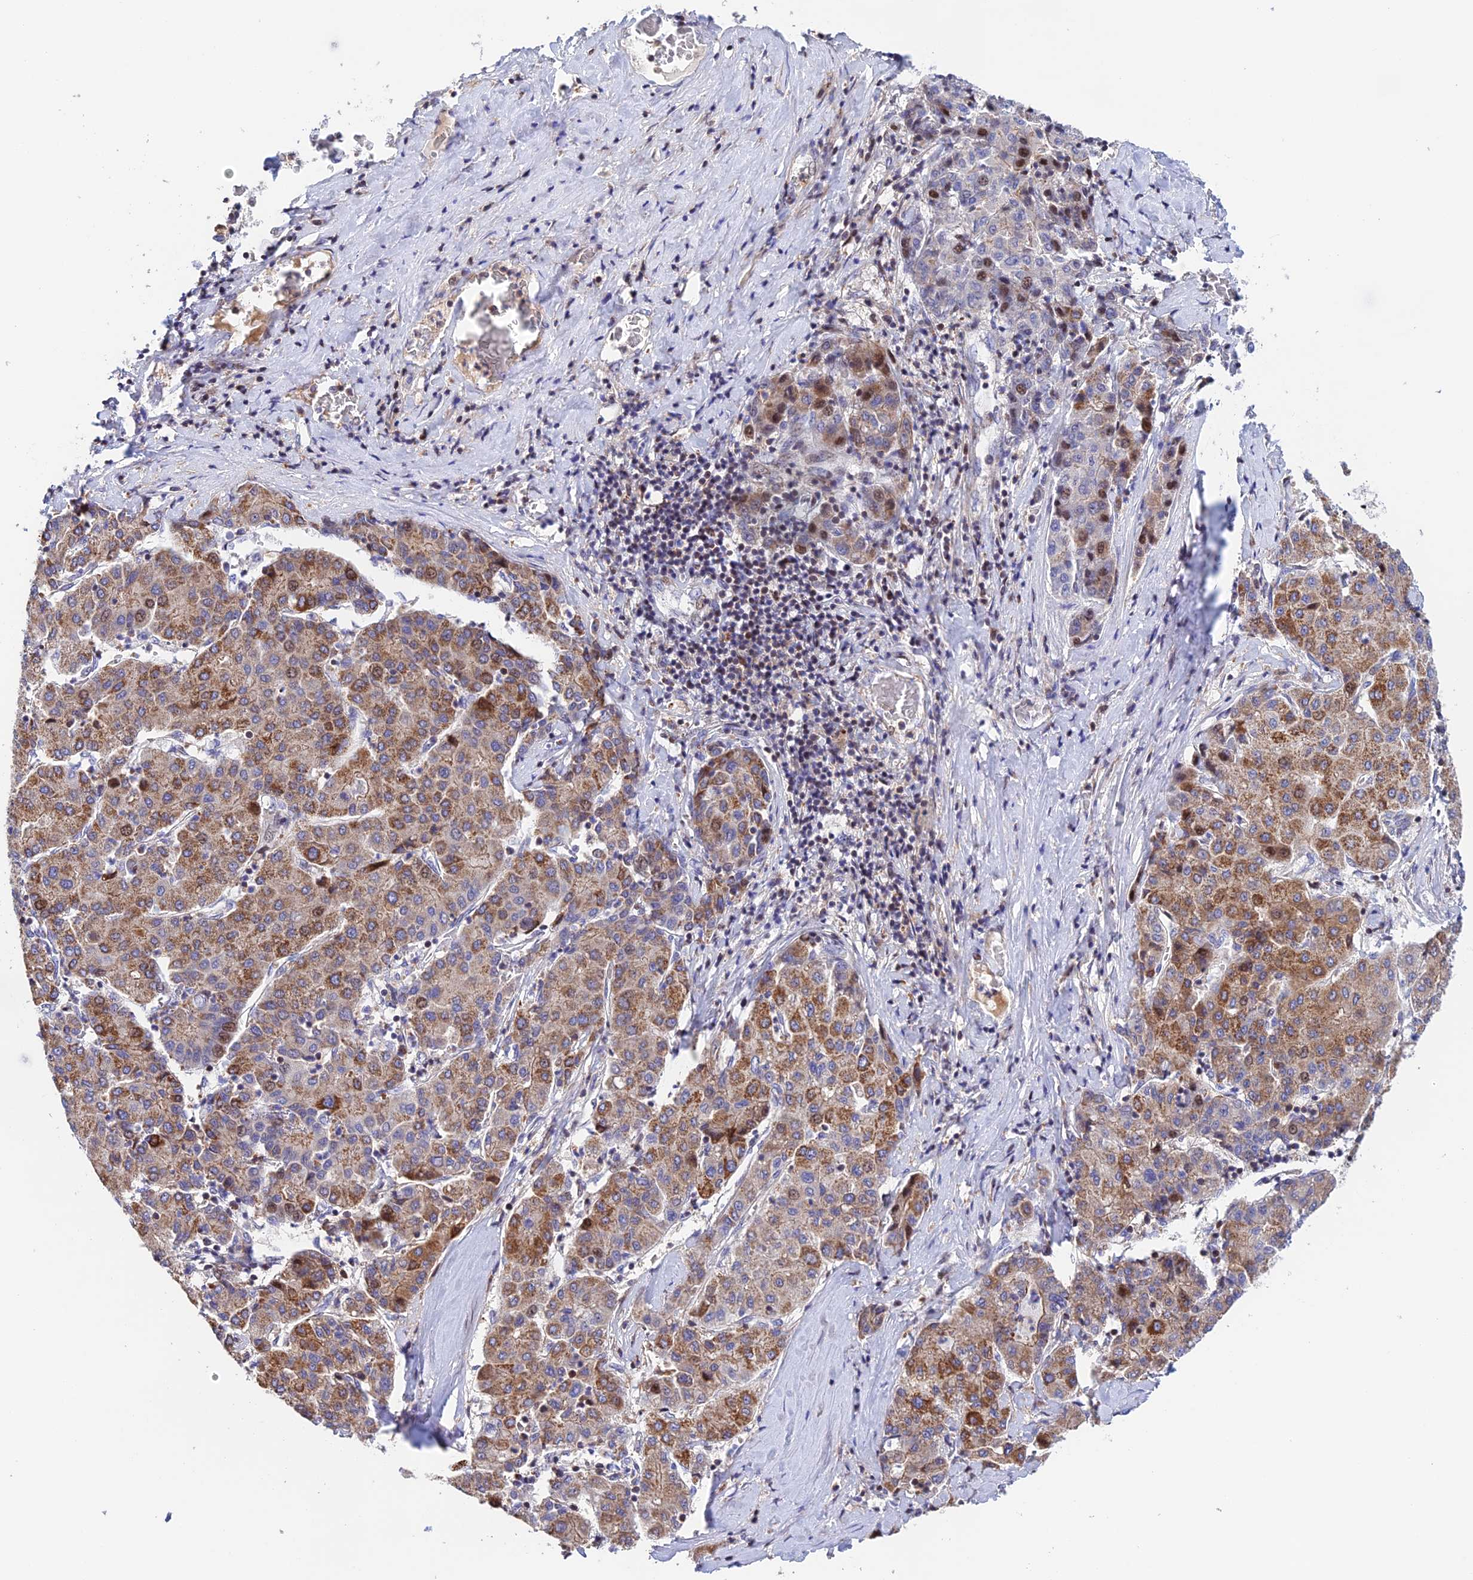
{"staining": {"intensity": "moderate", "quantity": "<25%", "location": "cytoplasmic/membranous"}, "tissue": "liver cancer", "cell_type": "Tumor cells", "image_type": "cancer", "snomed": [{"axis": "morphology", "description": "Carcinoma, Hepatocellular, NOS"}, {"axis": "topography", "description": "Liver"}], "caption": "Liver cancer stained for a protein displays moderate cytoplasmic/membranous positivity in tumor cells.", "gene": "PRIM1", "patient": {"sex": "male", "age": 65}}